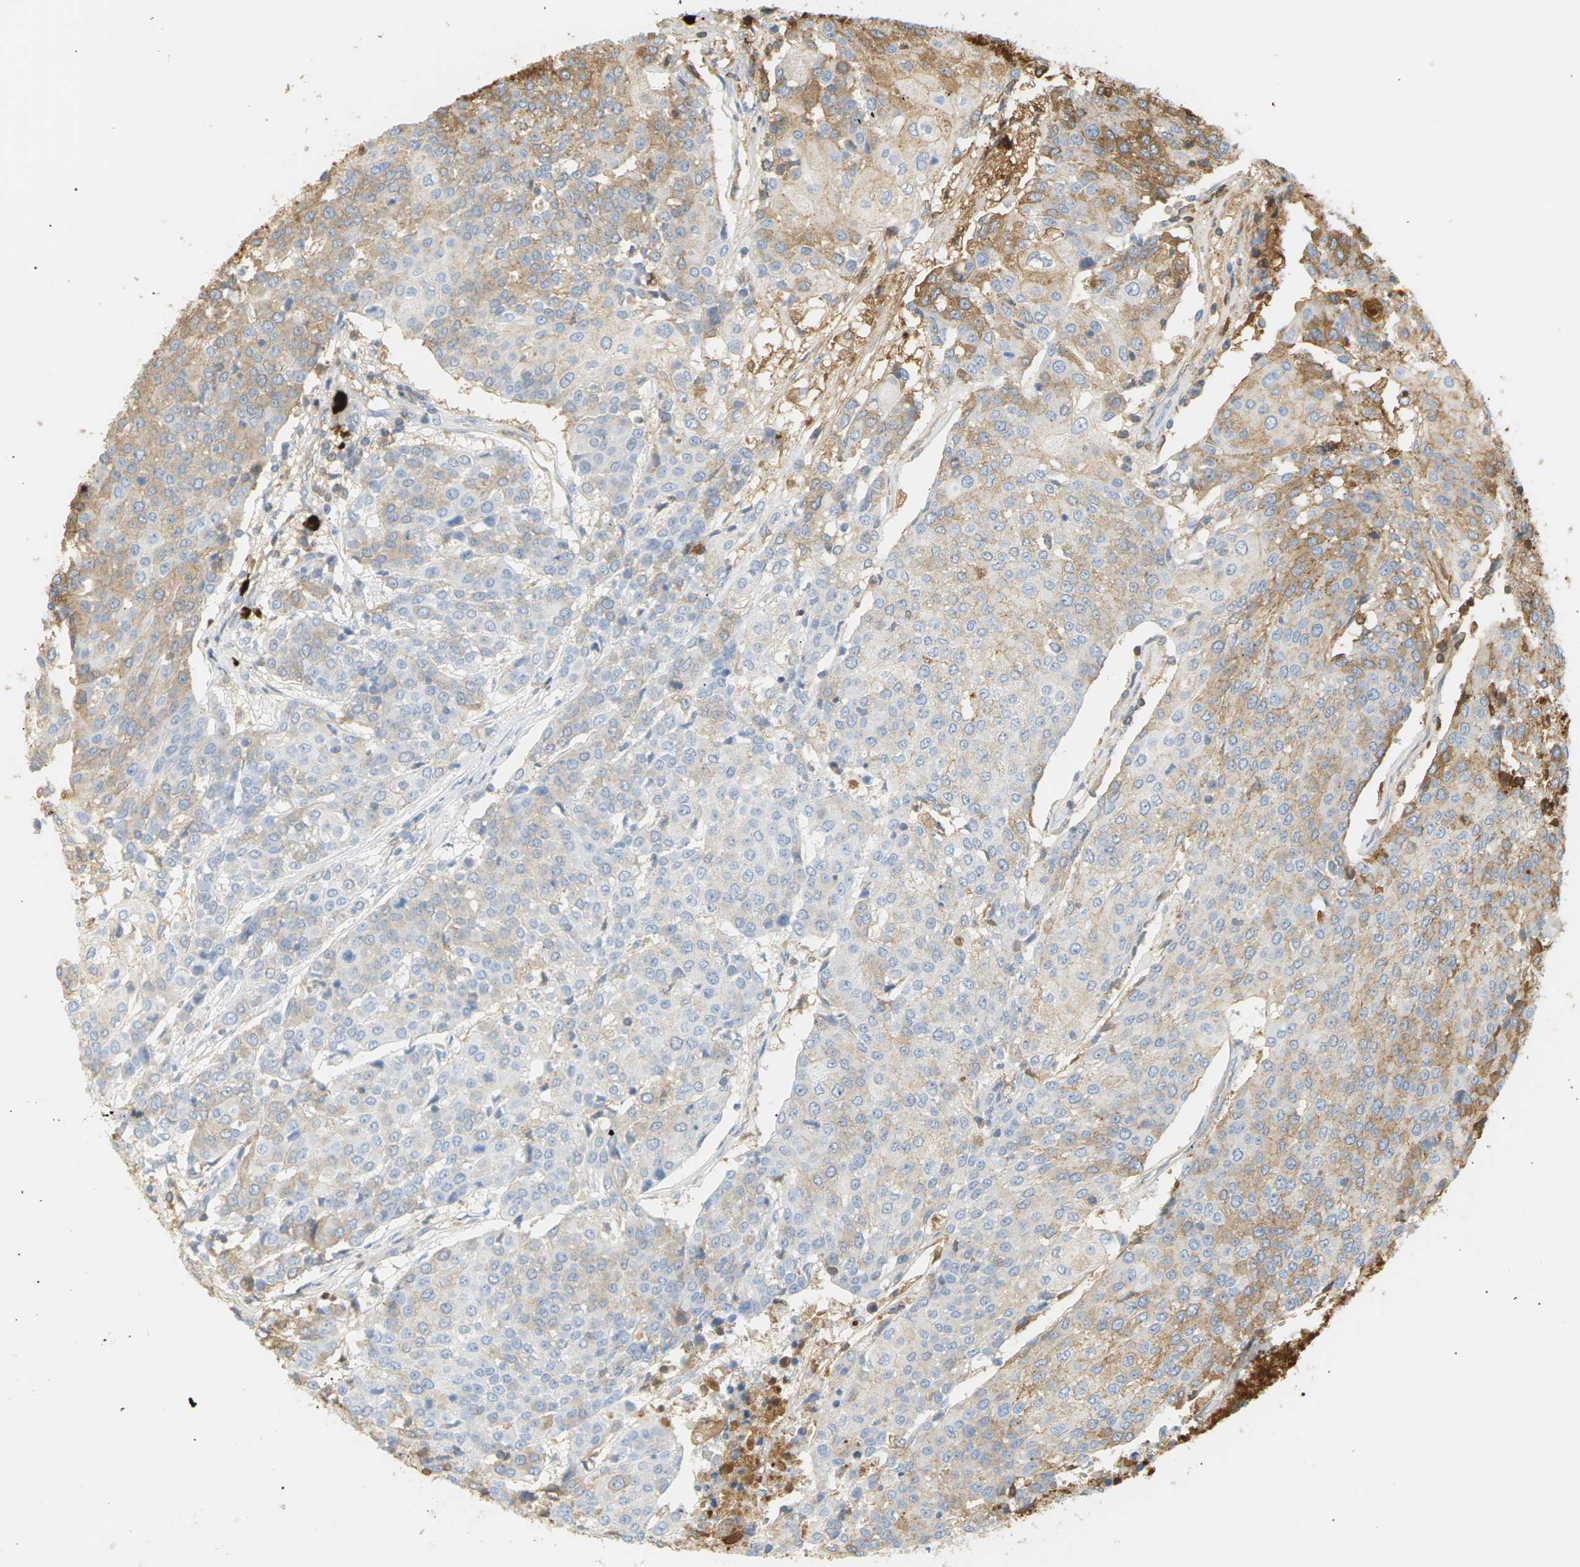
{"staining": {"intensity": "weak", "quantity": "<25%", "location": "cytoplasmic/membranous"}, "tissue": "urothelial cancer", "cell_type": "Tumor cells", "image_type": "cancer", "snomed": [{"axis": "morphology", "description": "Urothelial carcinoma, High grade"}, {"axis": "topography", "description": "Urinary bladder"}], "caption": "Tumor cells are negative for protein expression in human high-grade urothelial carcinoma.", "gene": "IGLC3", "patient": {"sex": "female", "age": 85}}